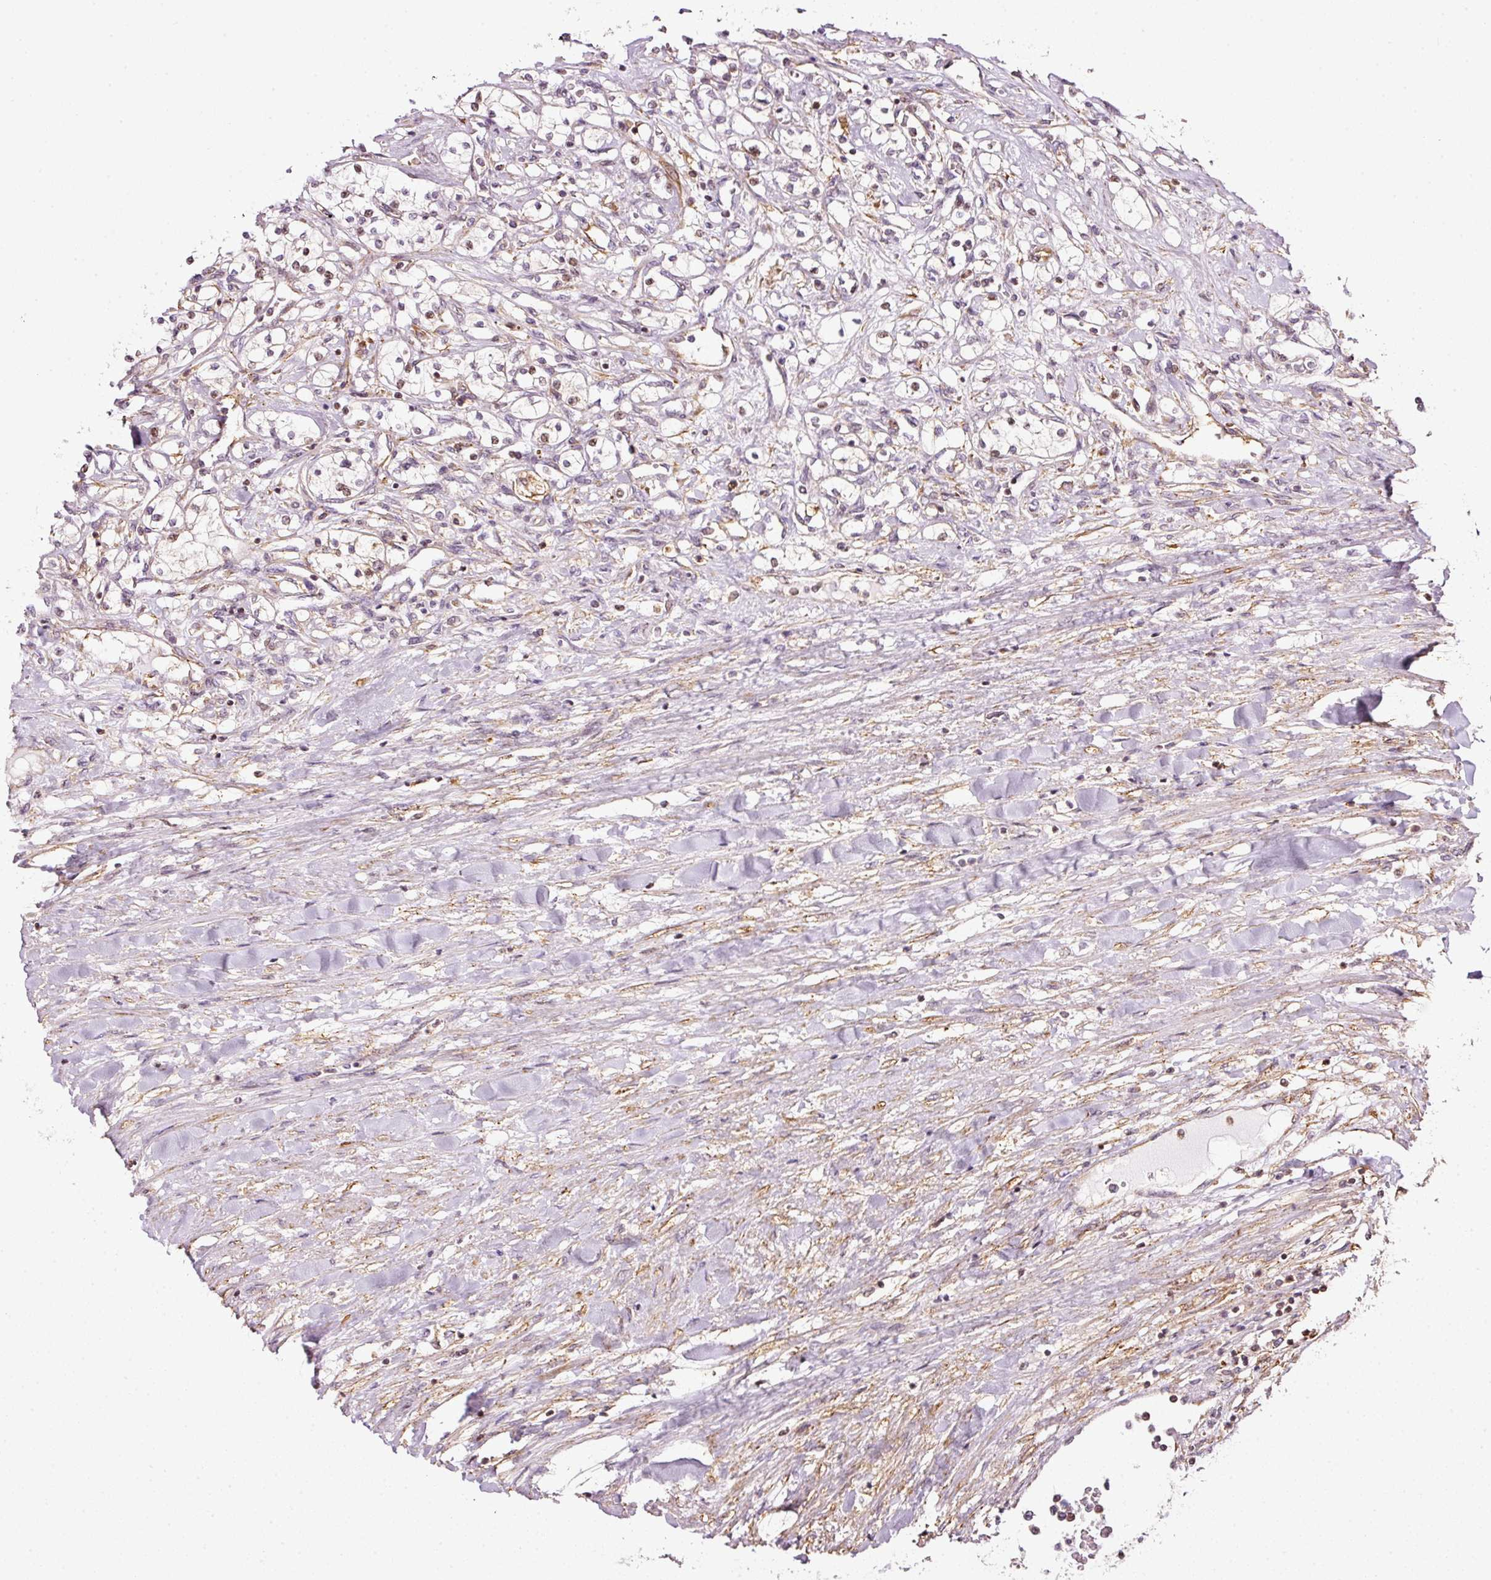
{"staining": {"intensity": "negative", "quantity": "none", "location": "none"}, "tissue": "renal cancer", "cell_type": "Tumor cells", "image_type": "cancer", "snomed": [{"axis": "morphology", "description": "Adenocarcinoma, NOS"}, {"axis": "topography", "description": "Kidney"}], "caption": "High magnification brightfield microscopy of renal cancer (adenocarcinoma) stained with DAB (3,3'-diaminobenzidine) (brown) and counterstained with hematoxylin (blue): tumor cells show no significant staining.", "gene": "SCNM1", "patient": {"sex": "male", "age": 68}}